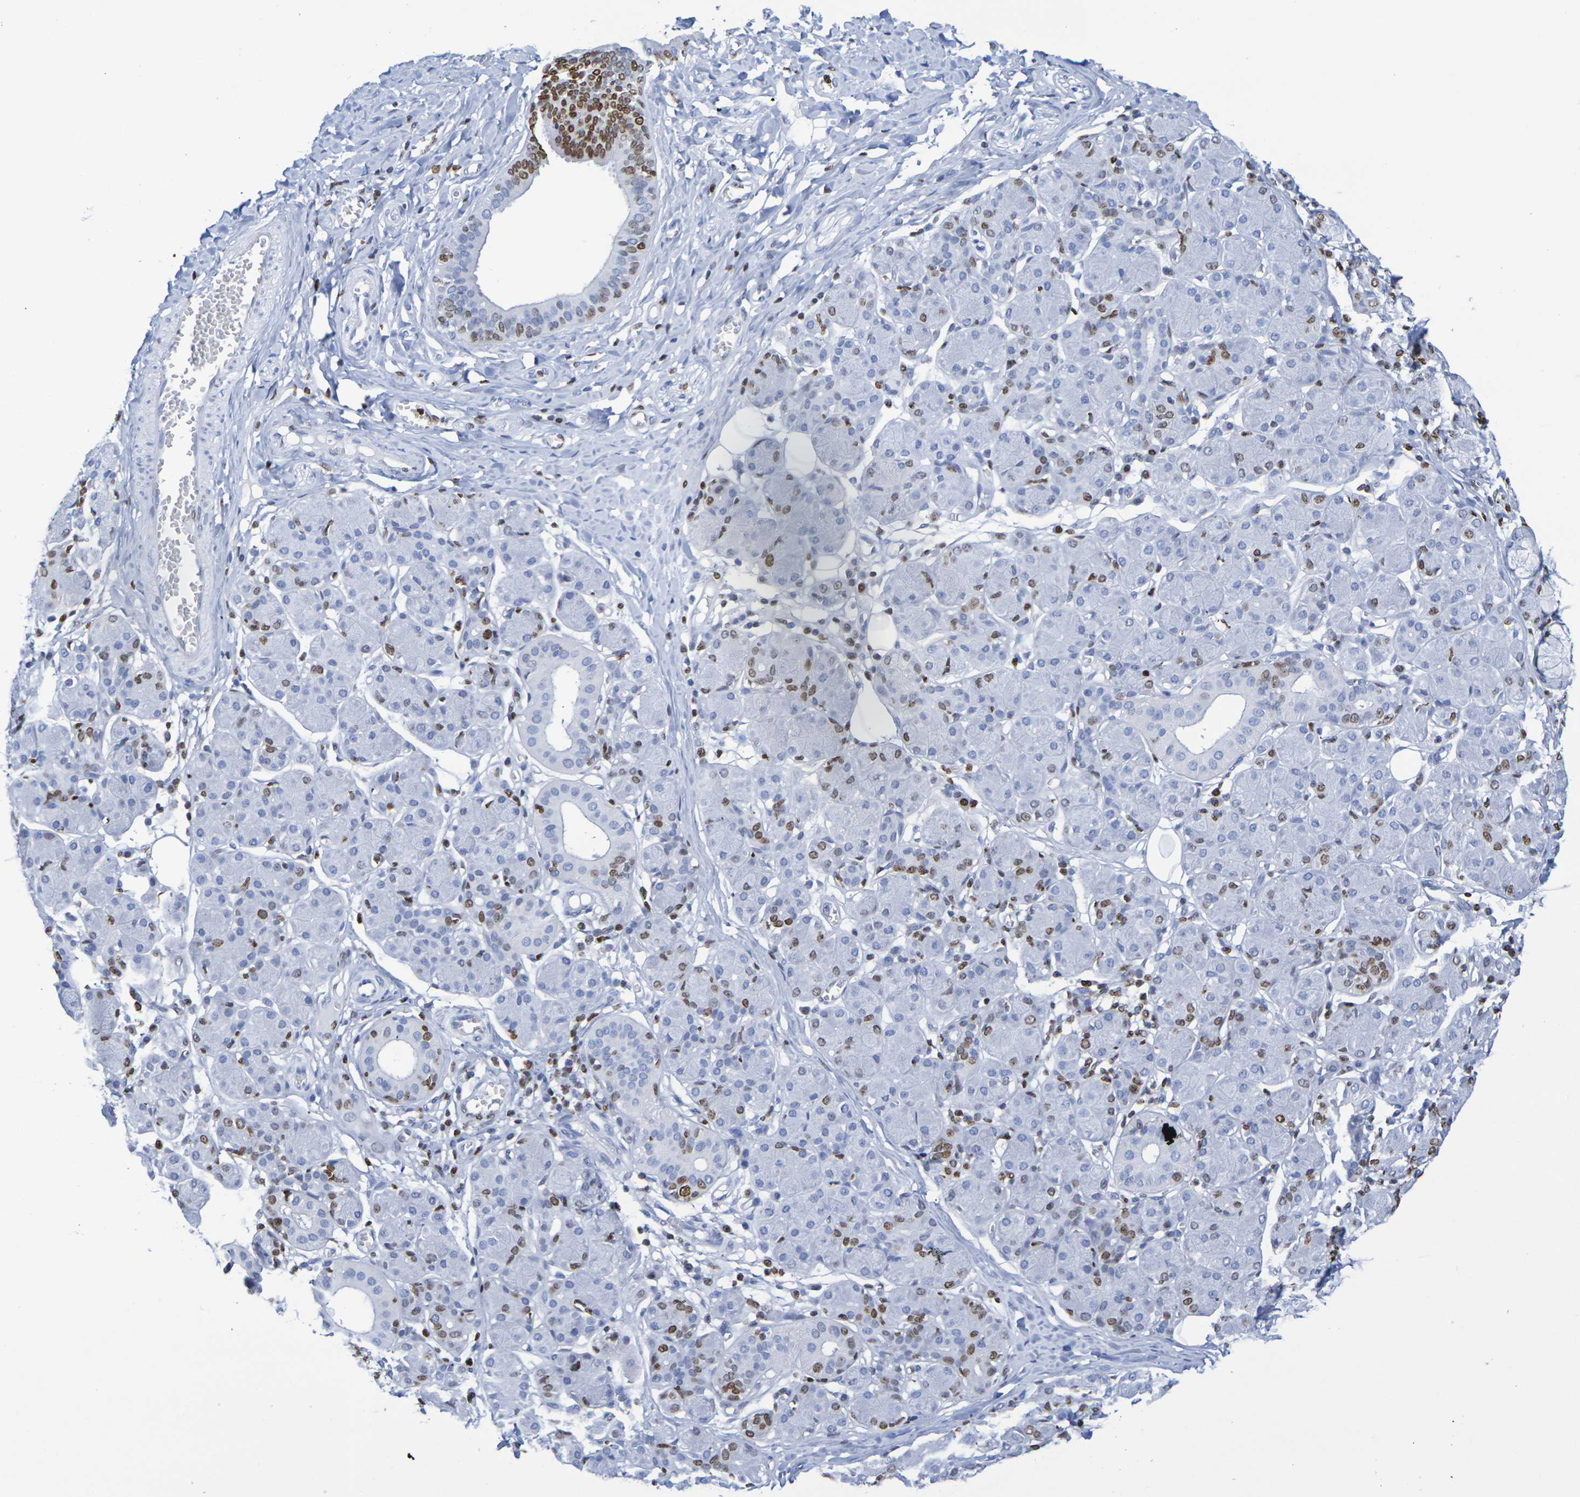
{"staining": {"intensity": "moderate", "quantity": "<25%", "location": "nuclear"}, "tissue": "salivary gland", "cell_type": "Glandular cells", "image_type": "normal", "snomed": [{"axis": "morphology", "description": "Normal tissue, NOS"}, {"axis": "morphology", "description": "Inflammation, NOS"}, {"axis": "topography", "description": "Lymph node"}, {"axis": "topography", "description": "Salivary gland"}], "caption": "An image showing moderate nuclear expression in about <25% of glandular cells in unremarkable salivary gland, as visualized by brown immunohistochemical staining.", "gene": "H1", "patient": {"sex": "male", "age": 3}}